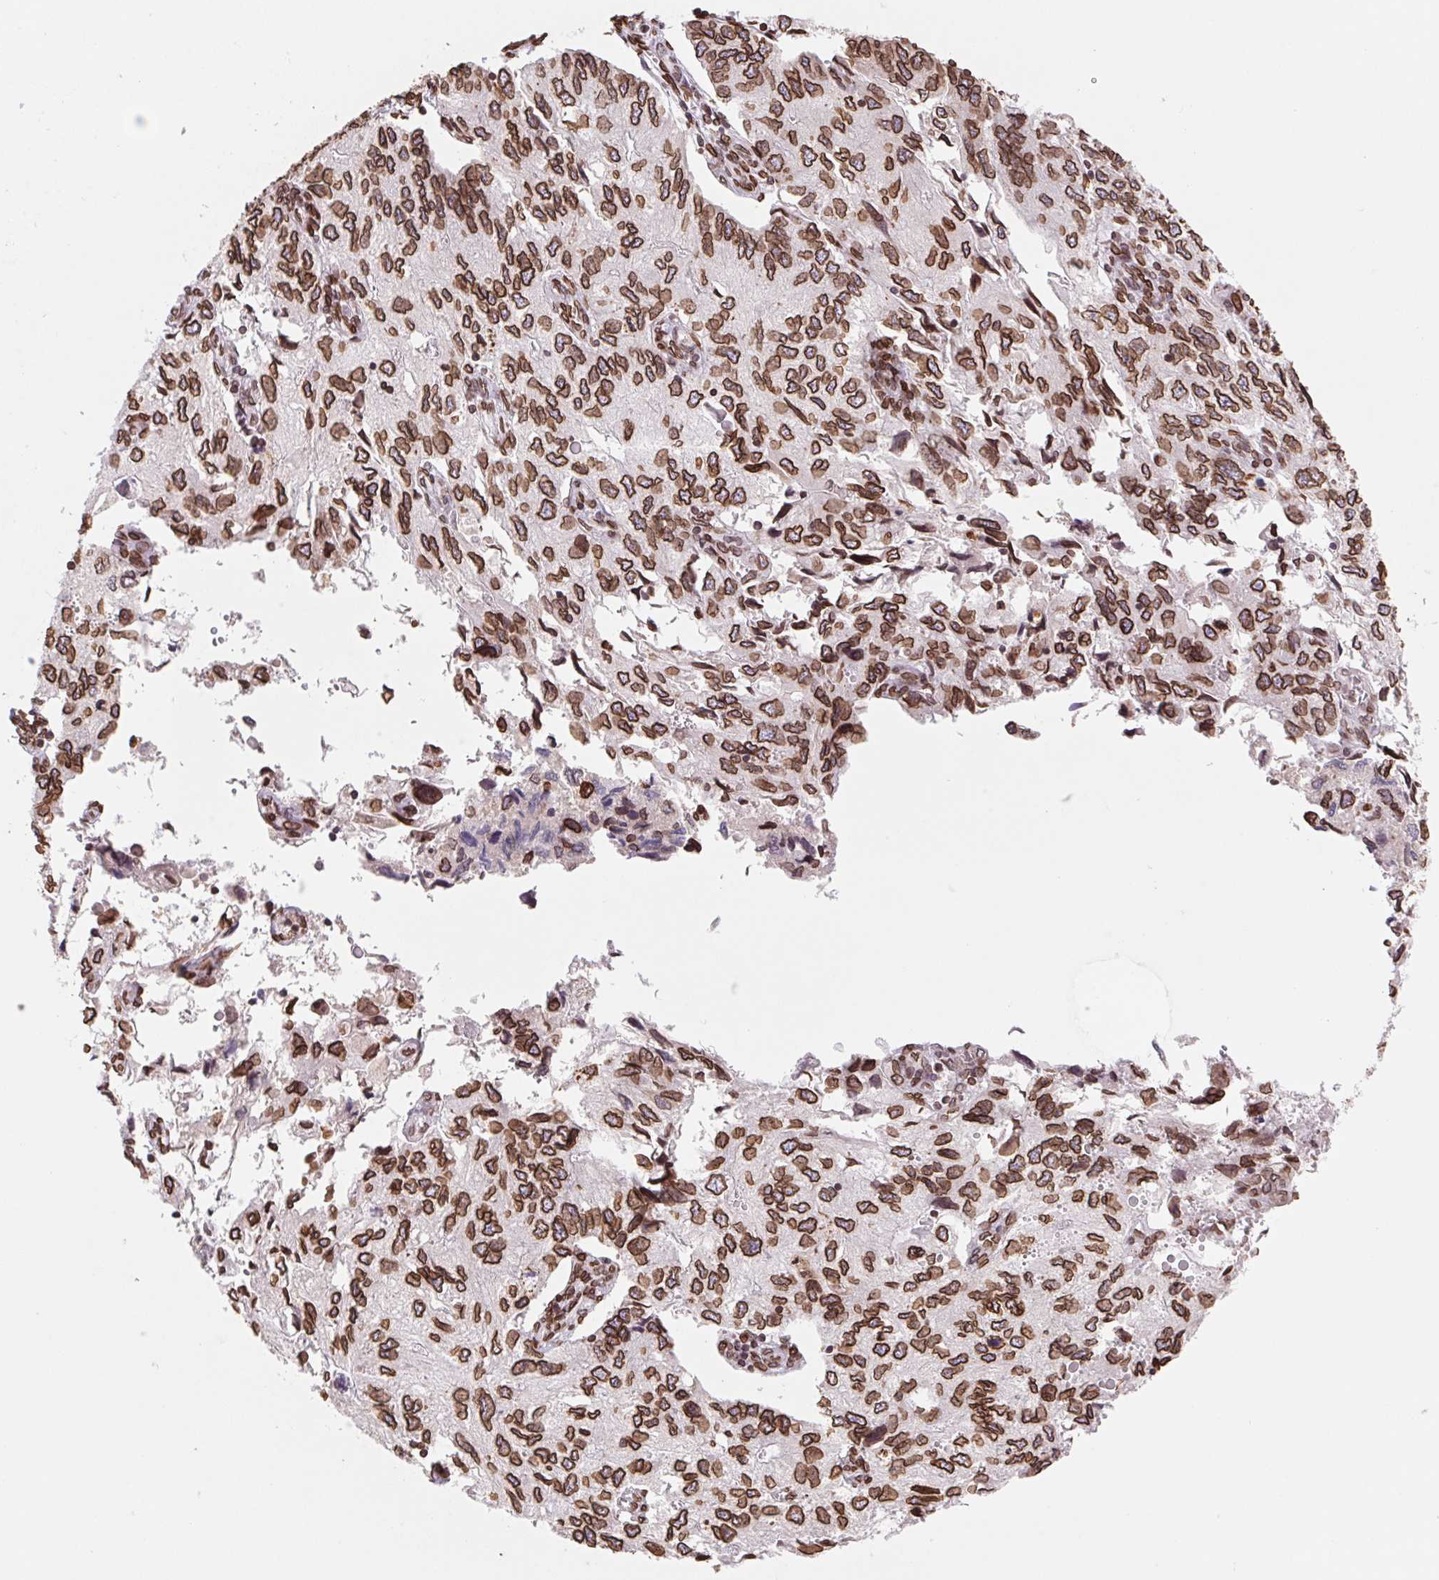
{"staining": {"intensity": "strong", "quantity": ">75%", "location": "cytoplasmic/membranous,nuclear"}, "tissue": "endometrial cancer", "cell_type": "Tumor cells", "image_type": "cancer", "snomed": [{"axis": "morphology", "description": "Carcinoma, NOS"}, {"axis": "topography", "description": "Uterus"}], "caption": "Endometrial cancer (carcinoma) stained for a protein shows strong cytoplasmic/membranous and nuclear positivity in tumor cells.", "gene": "LMNB2", "patient": {"sex": "female", "age": 76}}